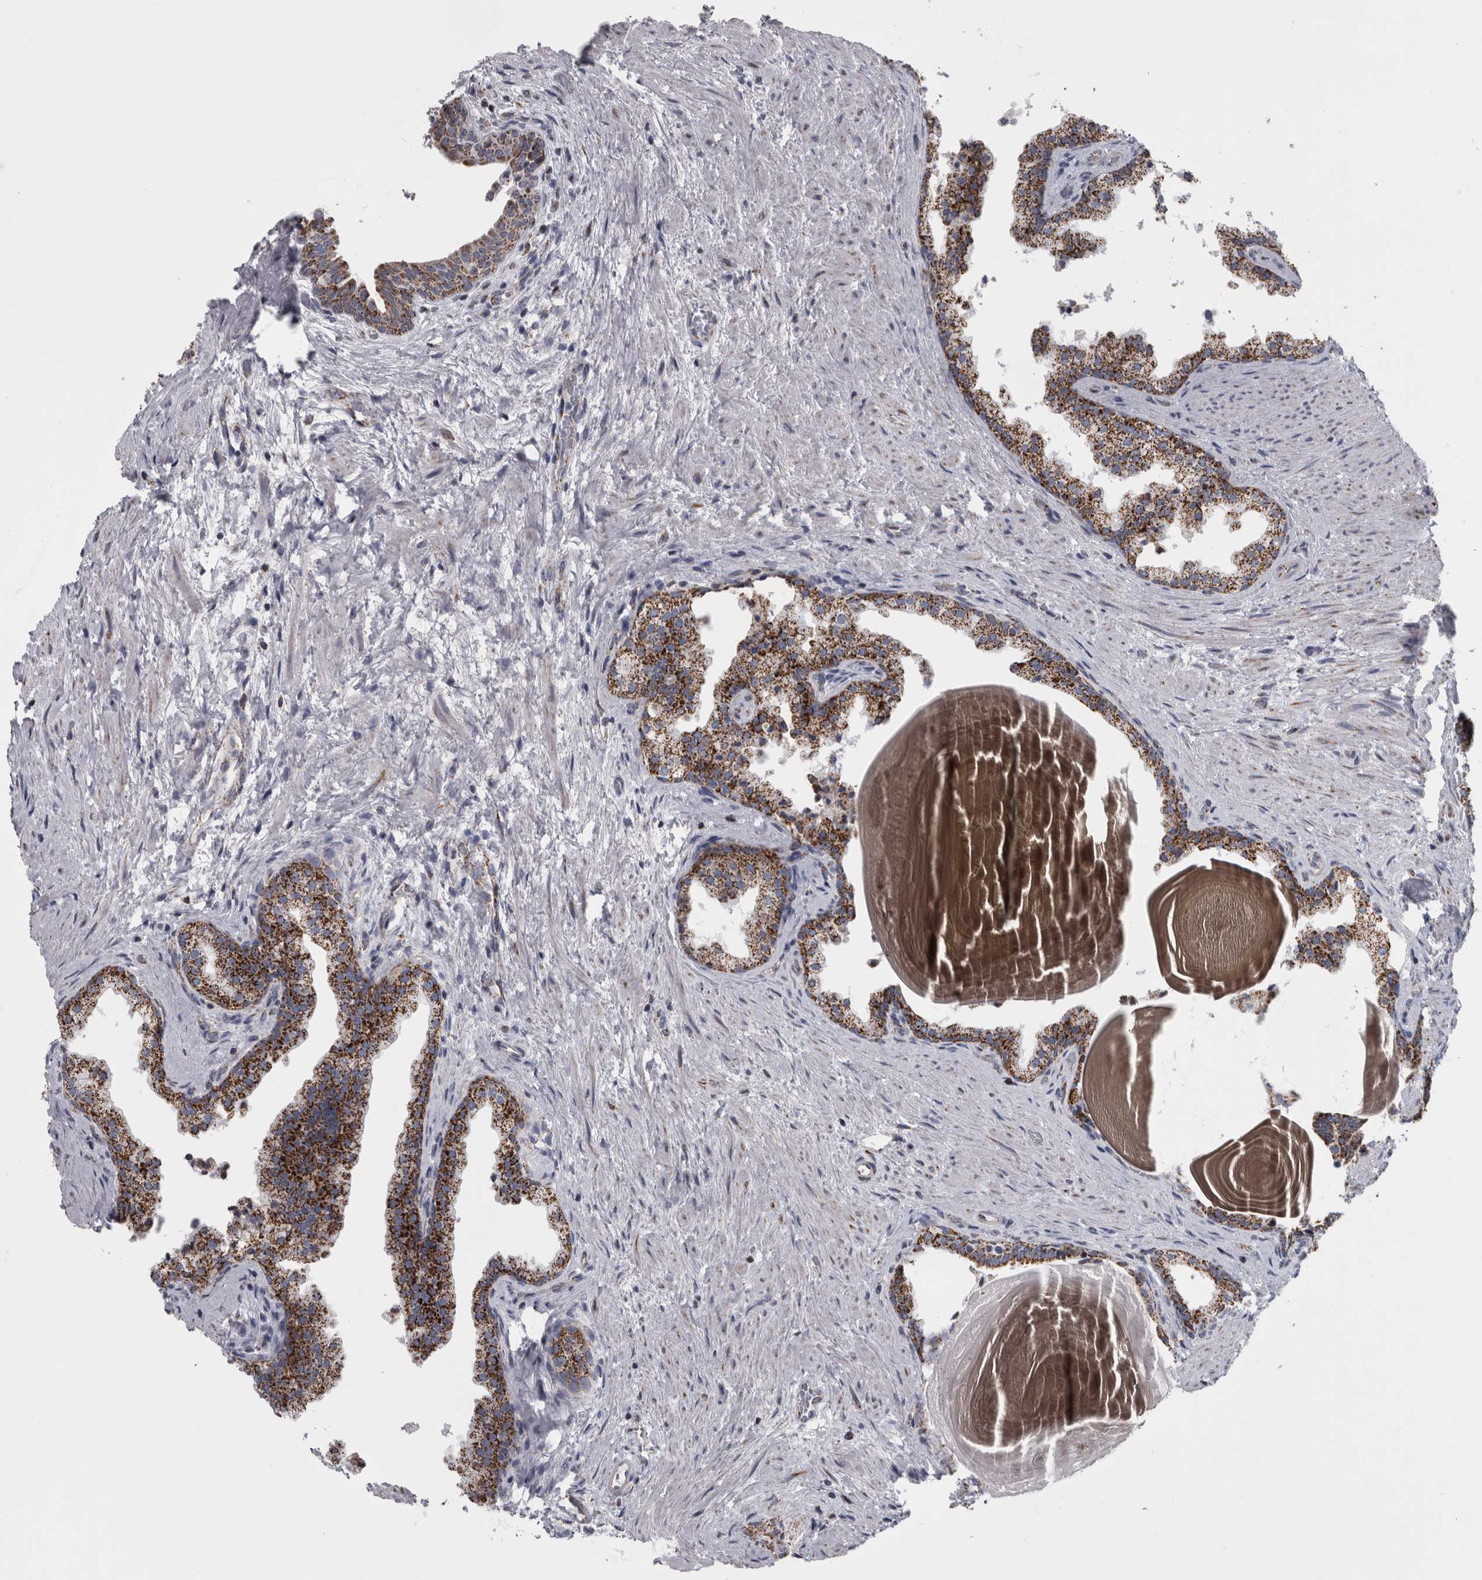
{"staining": {"intensity": "strong", "quantity": ">75%", "location": "cytoplasmic/membranous"}, "tissue": "prostate", "cell_type": "Glandular cells", "image_type": "normal", "snomed": [{"axis": "morphology", "description": "Normal tissue, NOS"}, {"axis": "topography", "description": "Prostate"}], "caption": "IHC (DAB) staining of benign human prostate demonstrates strong cytoplasmic/membranous protein expression in approximately >75% of glandular cells. (brown staining indicates protein expression, while blue staining denotes nuclei).", "gene": "DBT", "patient": {"sex": "male", "age": 48}}